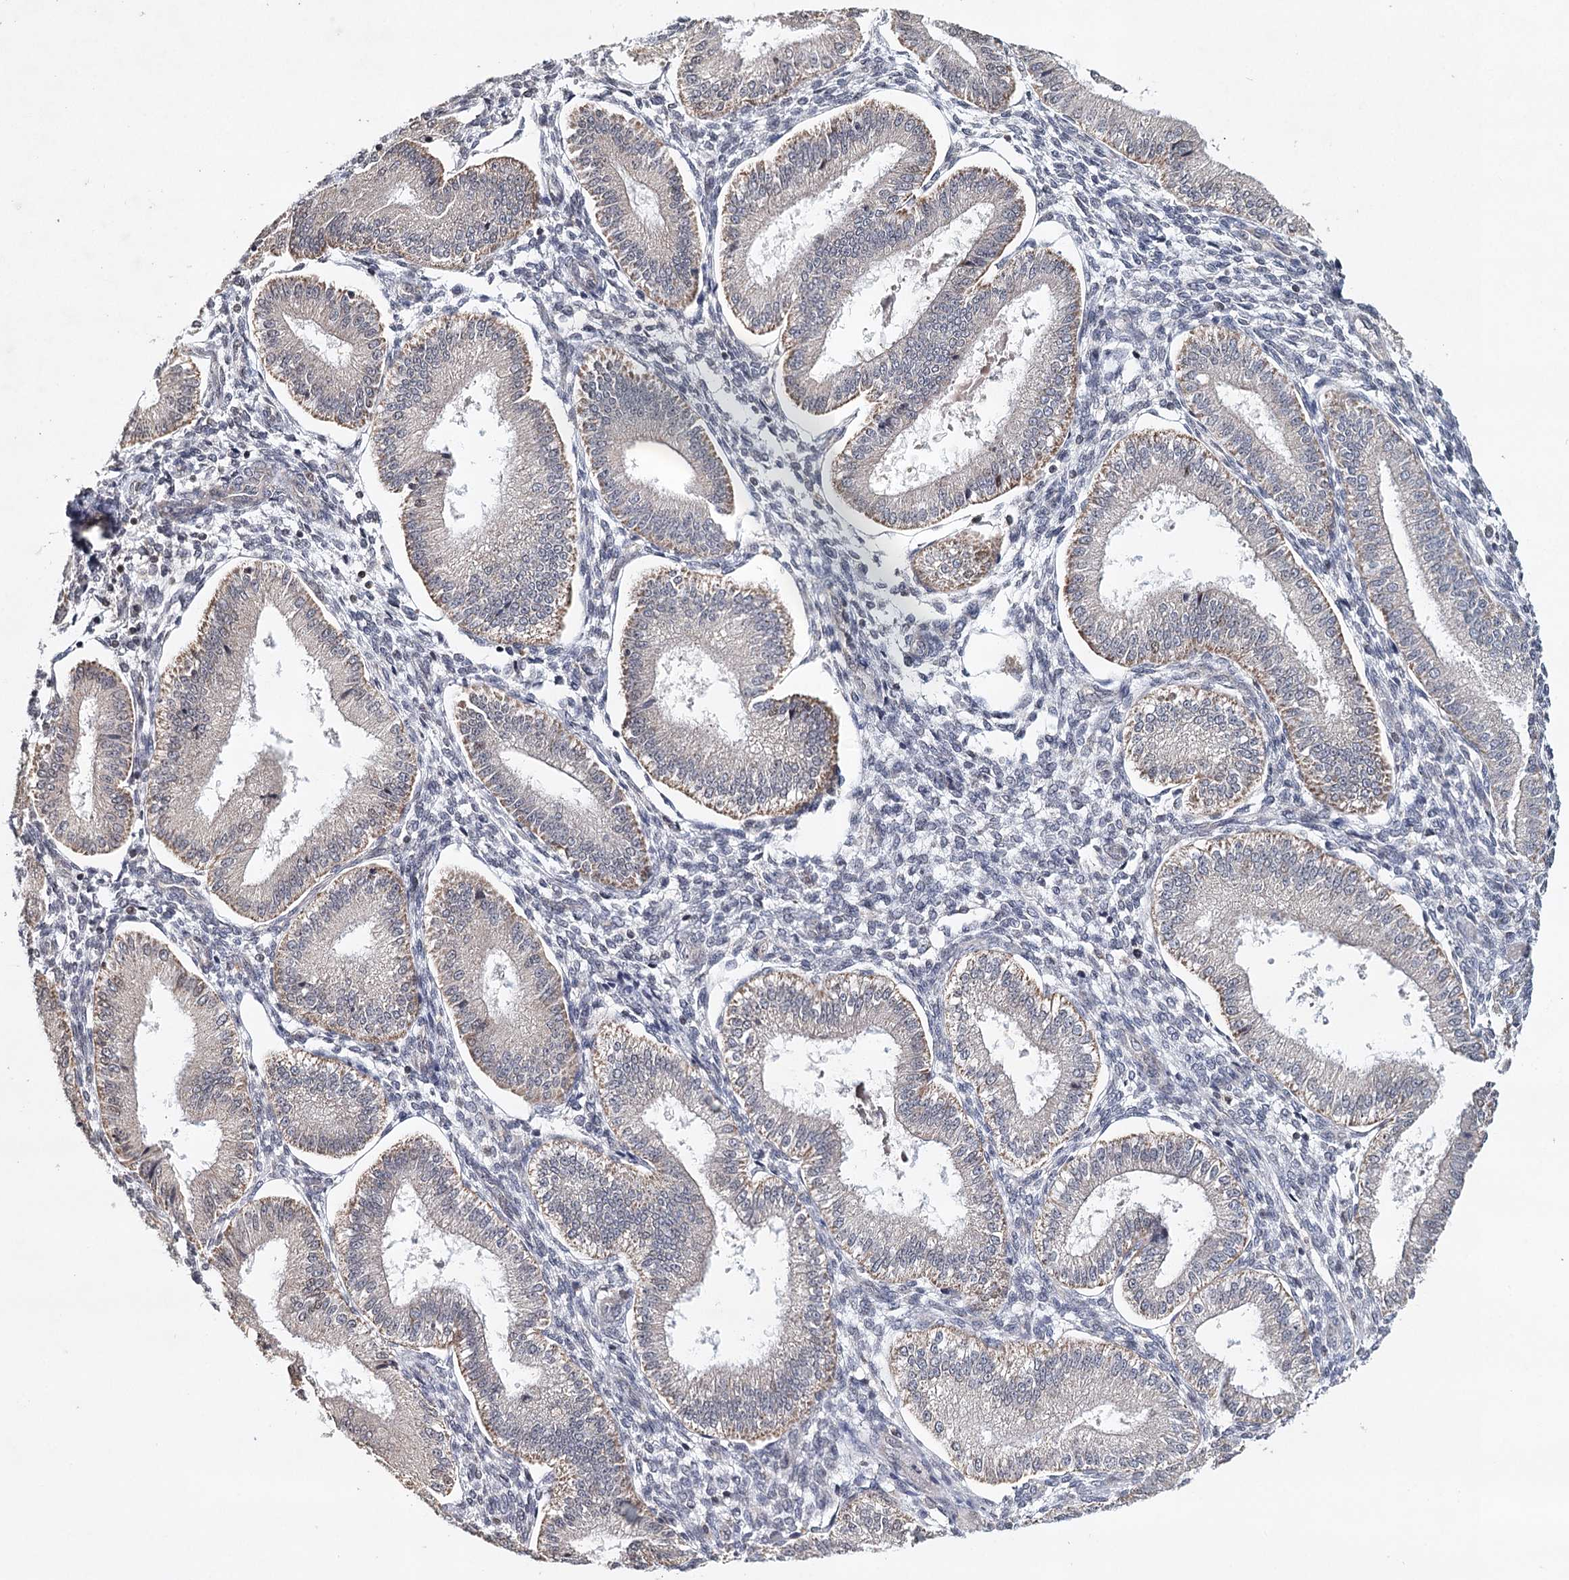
{"staining": {"intensity": "negative", "quantity": "none", "location": "none"}, "tissue": "endometrium", "cell_type": "Cells in endometrial stroma", "image_type": "normal", "snomed": [{"axis": "morphology", "description": "Normal tissue, NOS"}, {"axis": "topography", "description": "Endometrium"}], "caption": "Immunohistochemistry of benign human endometrium demonstrates no expression in cells in endometrial stroma.", "gene": "ICOS", "patient": {"sex": "female", "age": 39}}